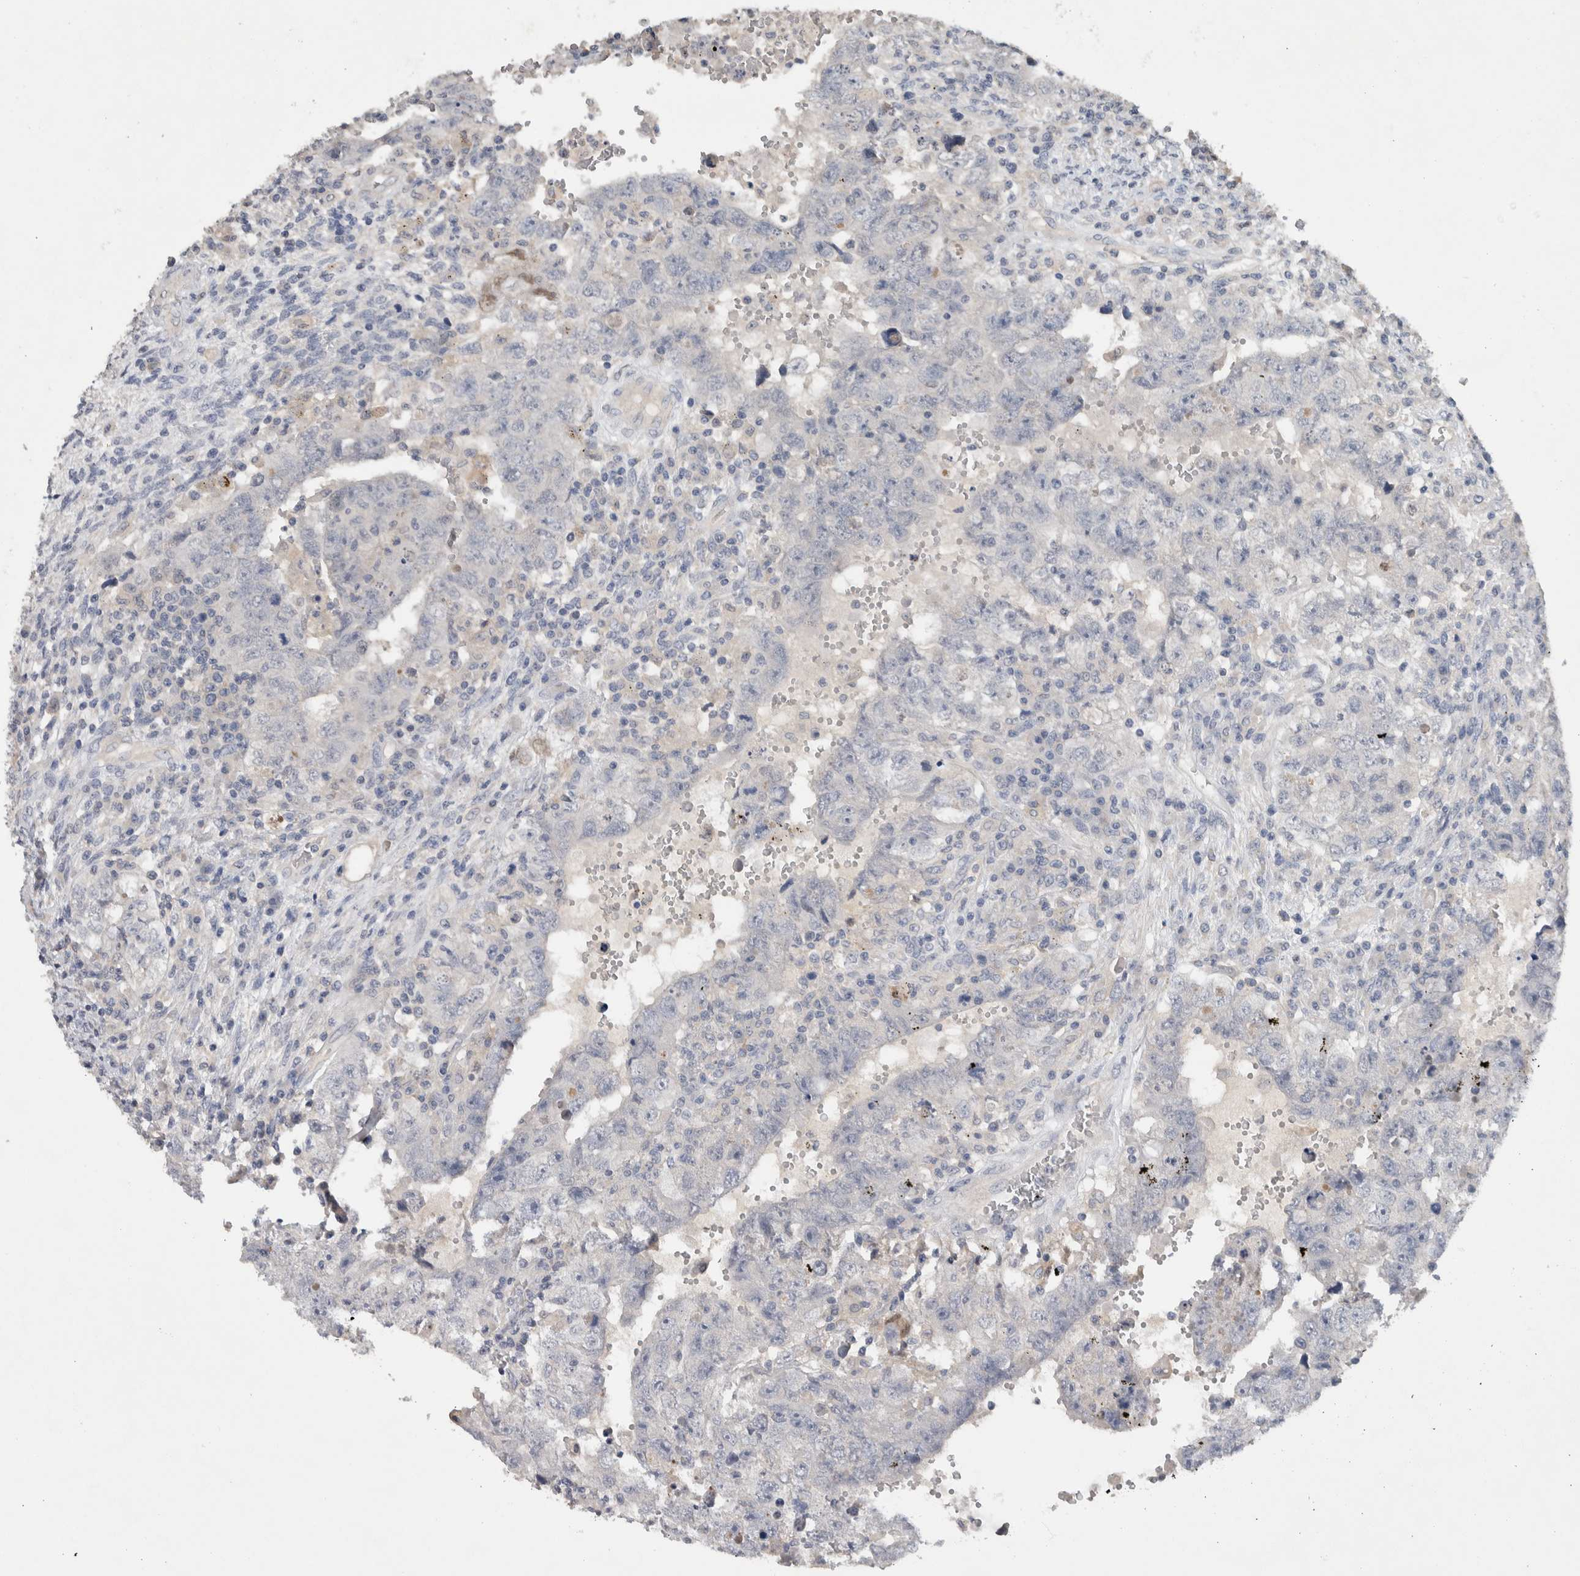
{"staining": {"intensity": "negative", "quantity": "none", "location": "none"}, "tissue": "testis cancer", "cell_type": "Tumor cells", "image_type": "cancer", "snomed": [{"axis": "morphology", "description": "Carcinoma, Embryonal, NOS"}, {"axis": "topography", "description": "Testis"}], "caption": "Testis cancer was stained to show a protein in brown. There is no significant expression in tumor cells.", "gene": "HEXD", "patient": {"sex": "male", "age": 26}}